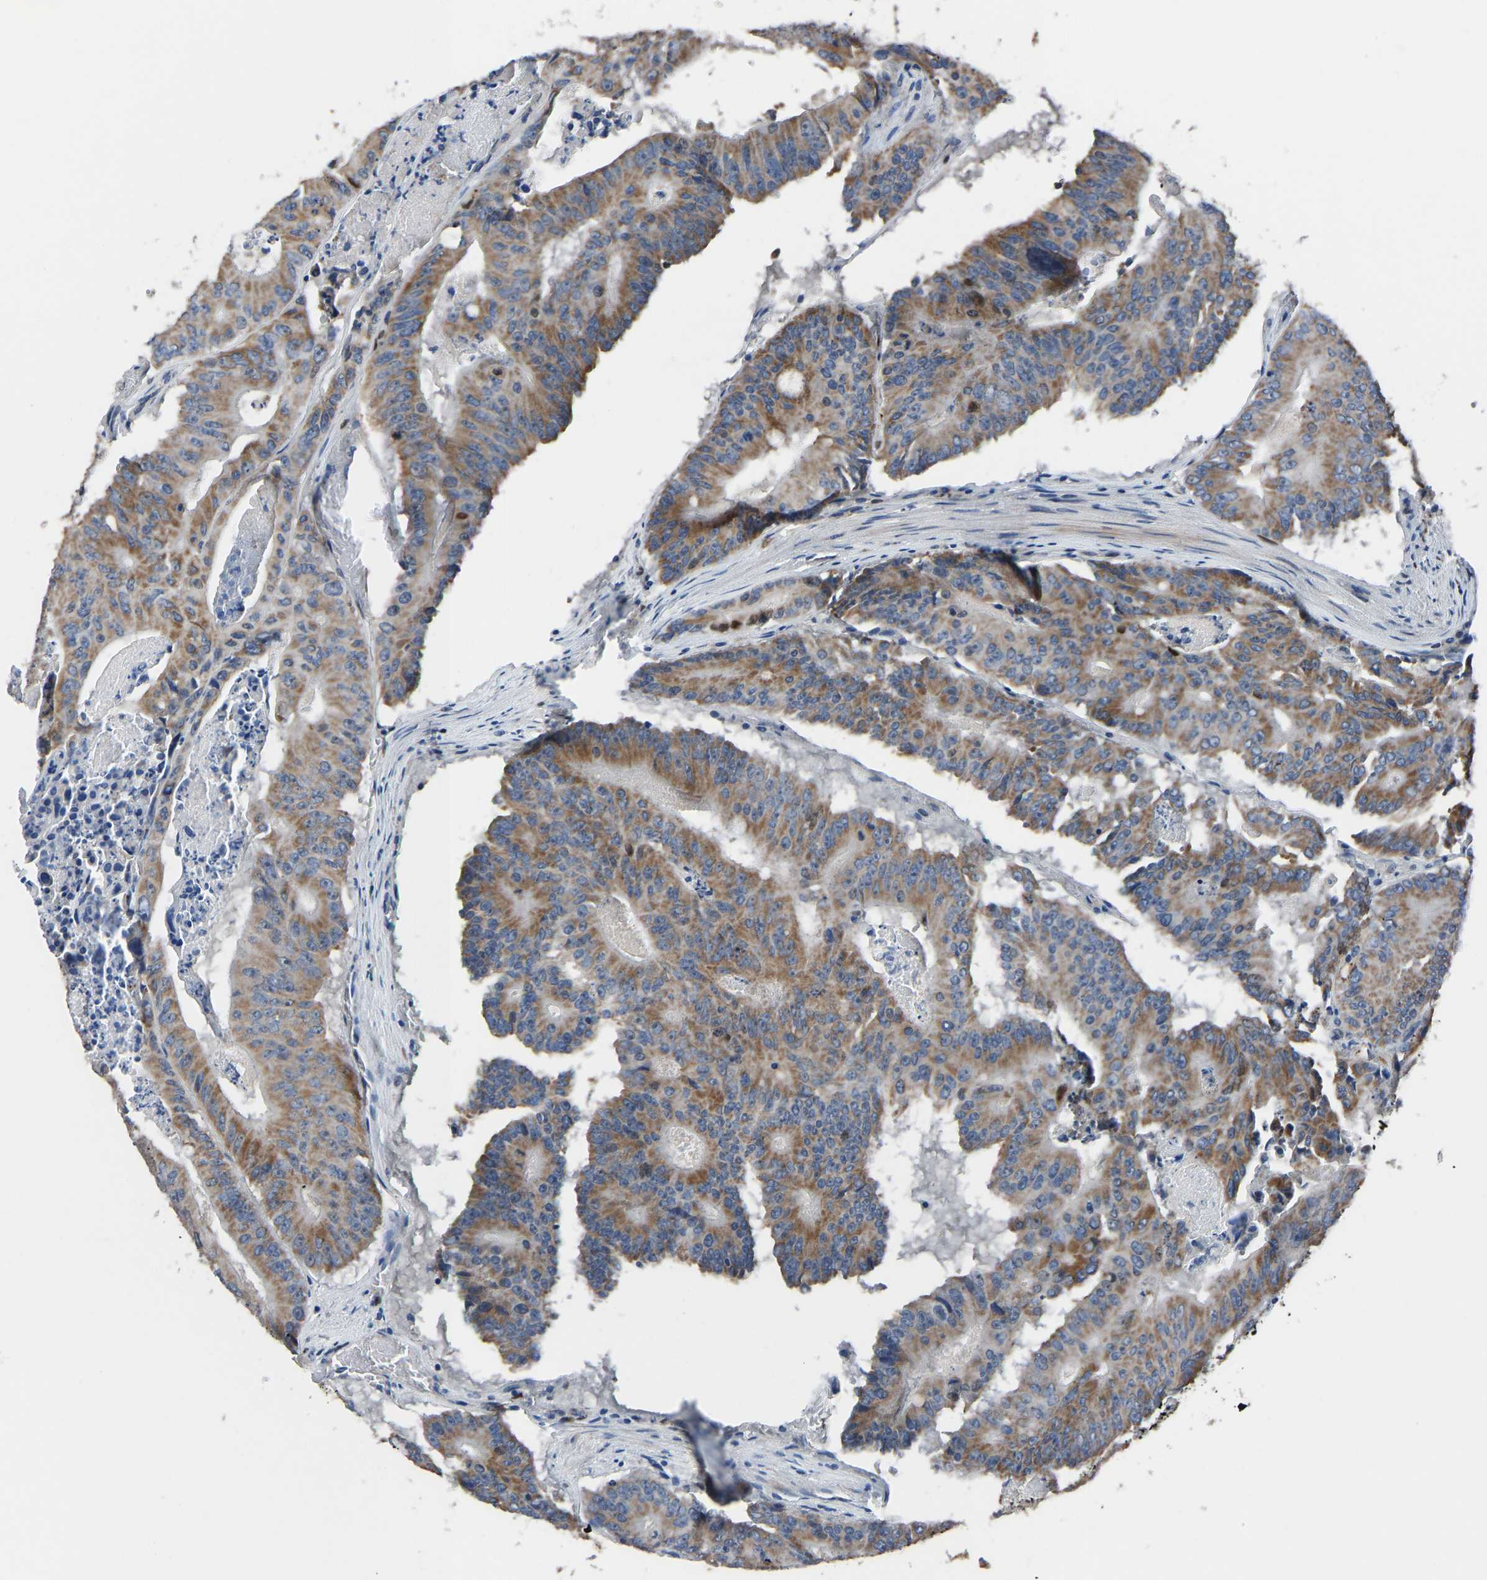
{"staining": {"intensity": "moderate", "quantity": ">75%", "location": "cytoplasmic/membranous"}, "tissue": "colorectal cancer", "cell_type": "Tumor cells", "image_type": "cancer", "snomed": [{"axis": "morphology", "description": "Adenocarcinoma, NOS"}, {"axis": "topography", "description": "Colon"}], "caption": "Immunohistochemistry of adenocarcinoma (colorectal) reveals medium levels of moderate cytoplasmic/membranous staining in about >75% of tumor cells.", "gene": "EGR1", "patient": {"sex": "male", "age": 87}}